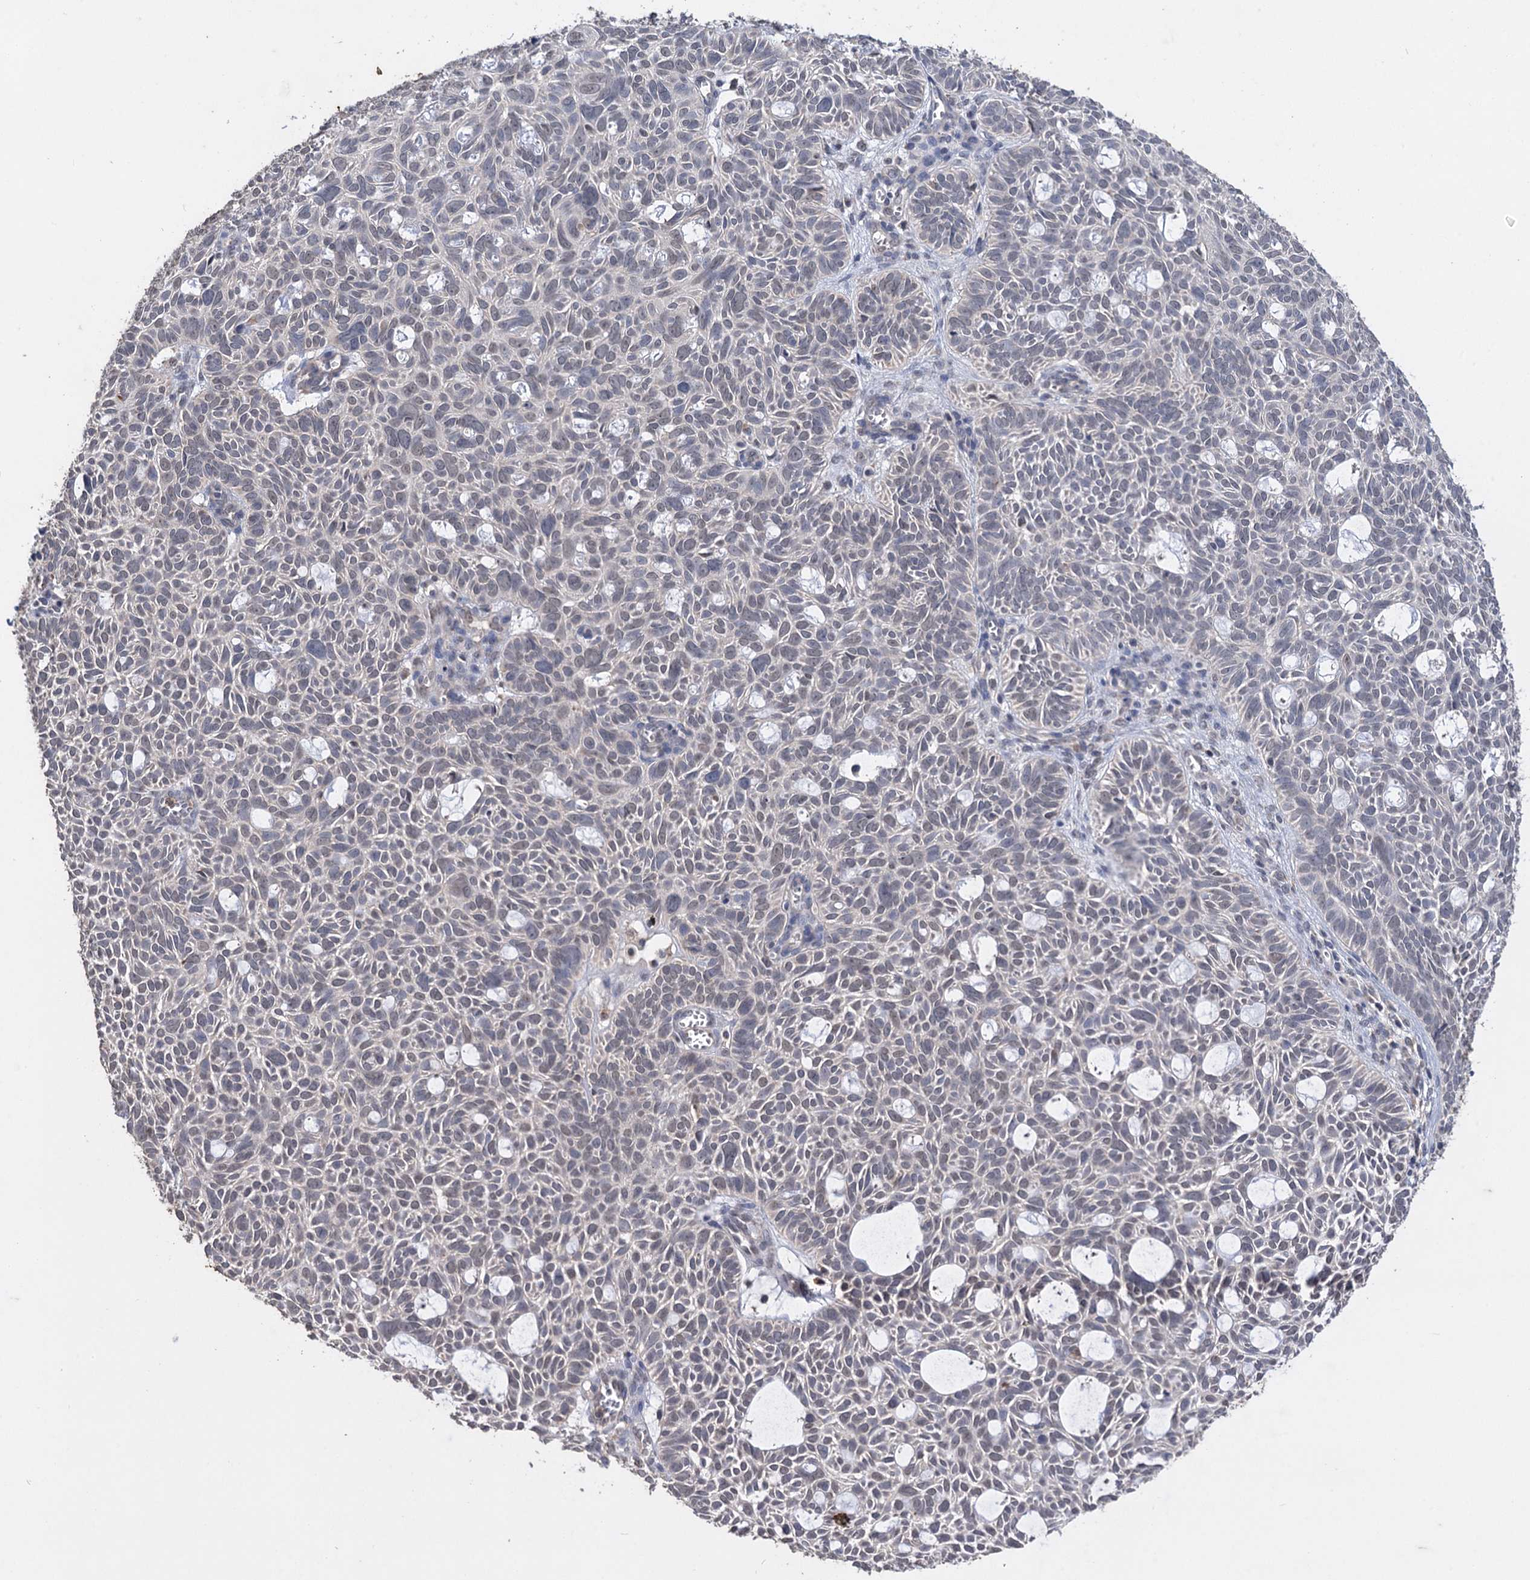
{"staining": {"intensity": "negative", "quantity": "none", "location": "none"}, "tissue": "skin cancer", "cell_type": "Tumor cells", "image_type": "cancer", "snomed": [{"axis": "morphology", "description": "Basal cell carcinoma"}, {"axis": "topography", "description": "Skin"}], "caption": "IHC of human skin cancer exhibits no expression in tumor cells. Brightfield microscopy of immunohistochemistry stained with DAB (brown) and hematoxylin (blue), captured at high magnification.", "gene": "CLPB", "patient": {"sex": "male", "age": 69}}